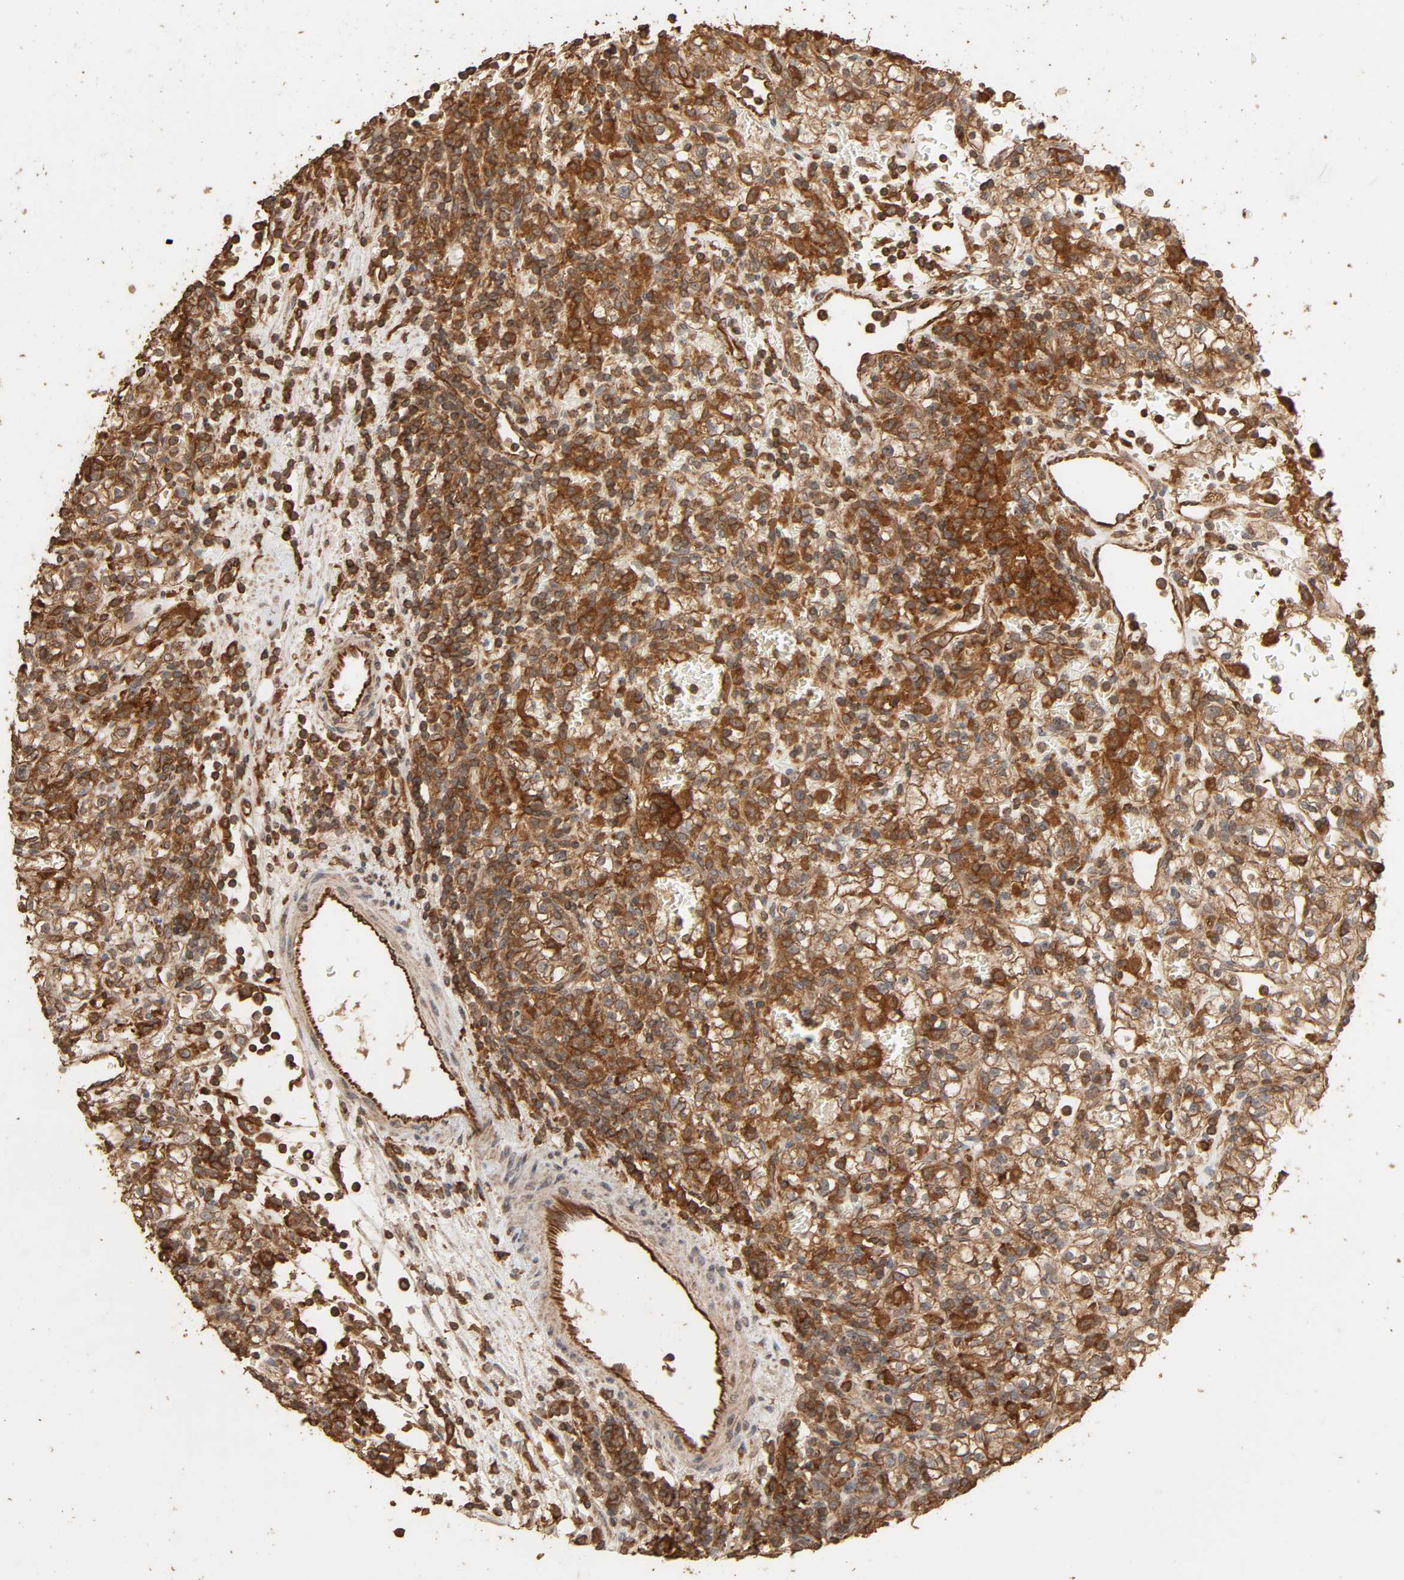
{"staining": {"intensity": "strong", "quantity": "25%-75%", "location": "cytoplasmic/membranous"}, "tissue": "renal cancer", "cell_type": "Tumor cells", "image_type": "cancer", "snomed": [{"axis": "morphology", "description": "Normal tissue, NOS"}, {"axis": "morphology", "description": "Adenocarcinoma, NOS"}, {"axis": "topography", "description": "Kidney"}], "caption": "This photomicrograph demonstrates IHC staining of adenocarcinoma (renal), with high strong cytoplasmic/membranous positivity in about 25%-75% of tumor cells.", "gene": "RPS6KA6", "patient": {"sex": "female", "age": 55}}